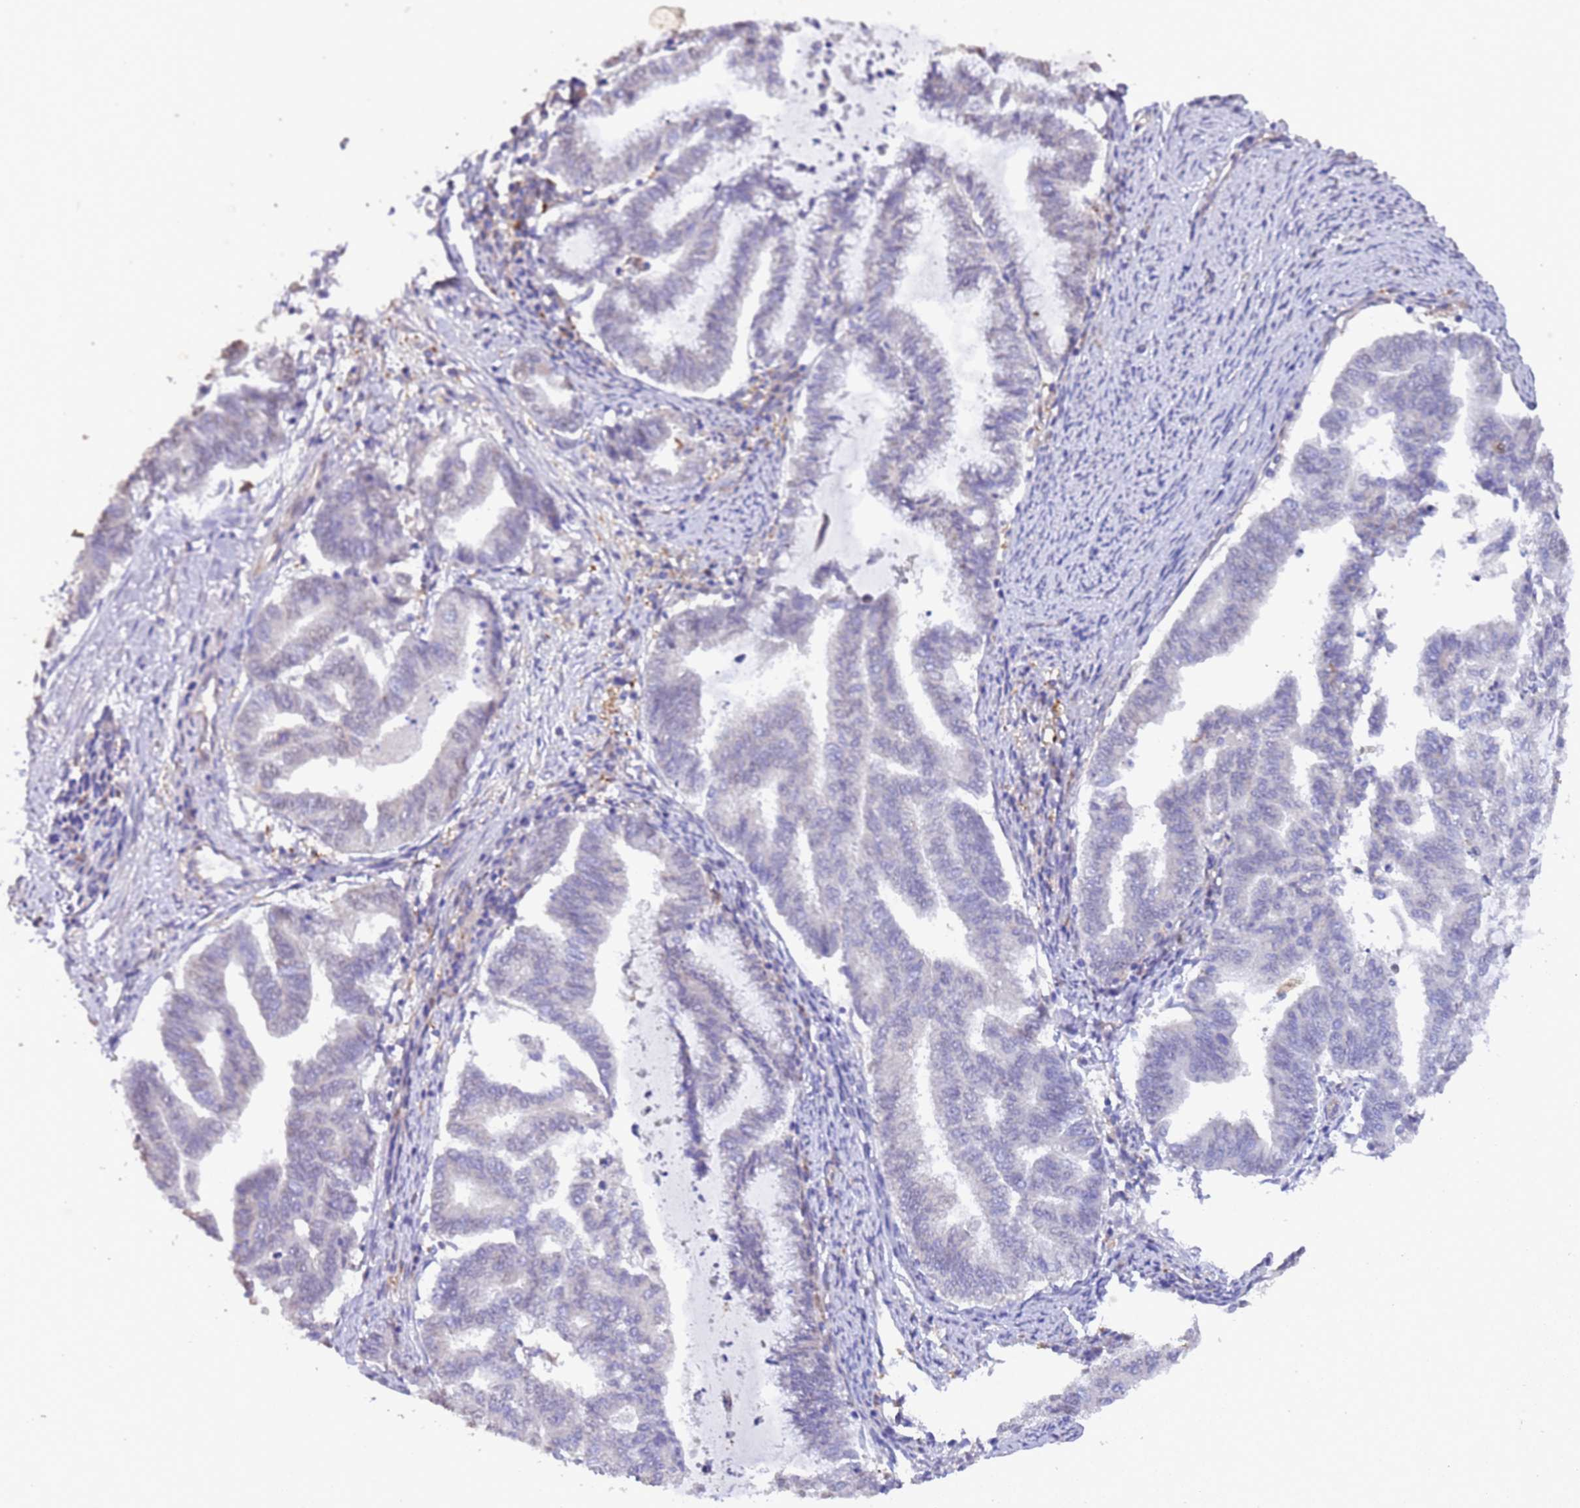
{"staining": {"intensity": "negative", "quantity": "none", "location": "none"}, "tissue": "endometrial cancer", "cell_type": "Tumor cells", "image_type": "cancer", "snomed": [{"axis": "morphology", "description": "Adenocarcinoma, NOS"}, {"axis": "topography", "description": "Endometrium"}], "caption": "Adenocarcinoma (endometrial) stained for a protein using IHC demonstrates no positivity tumor cells.", "gene": "NPHP1", "patient": {"sex": "female", "age": 79}}